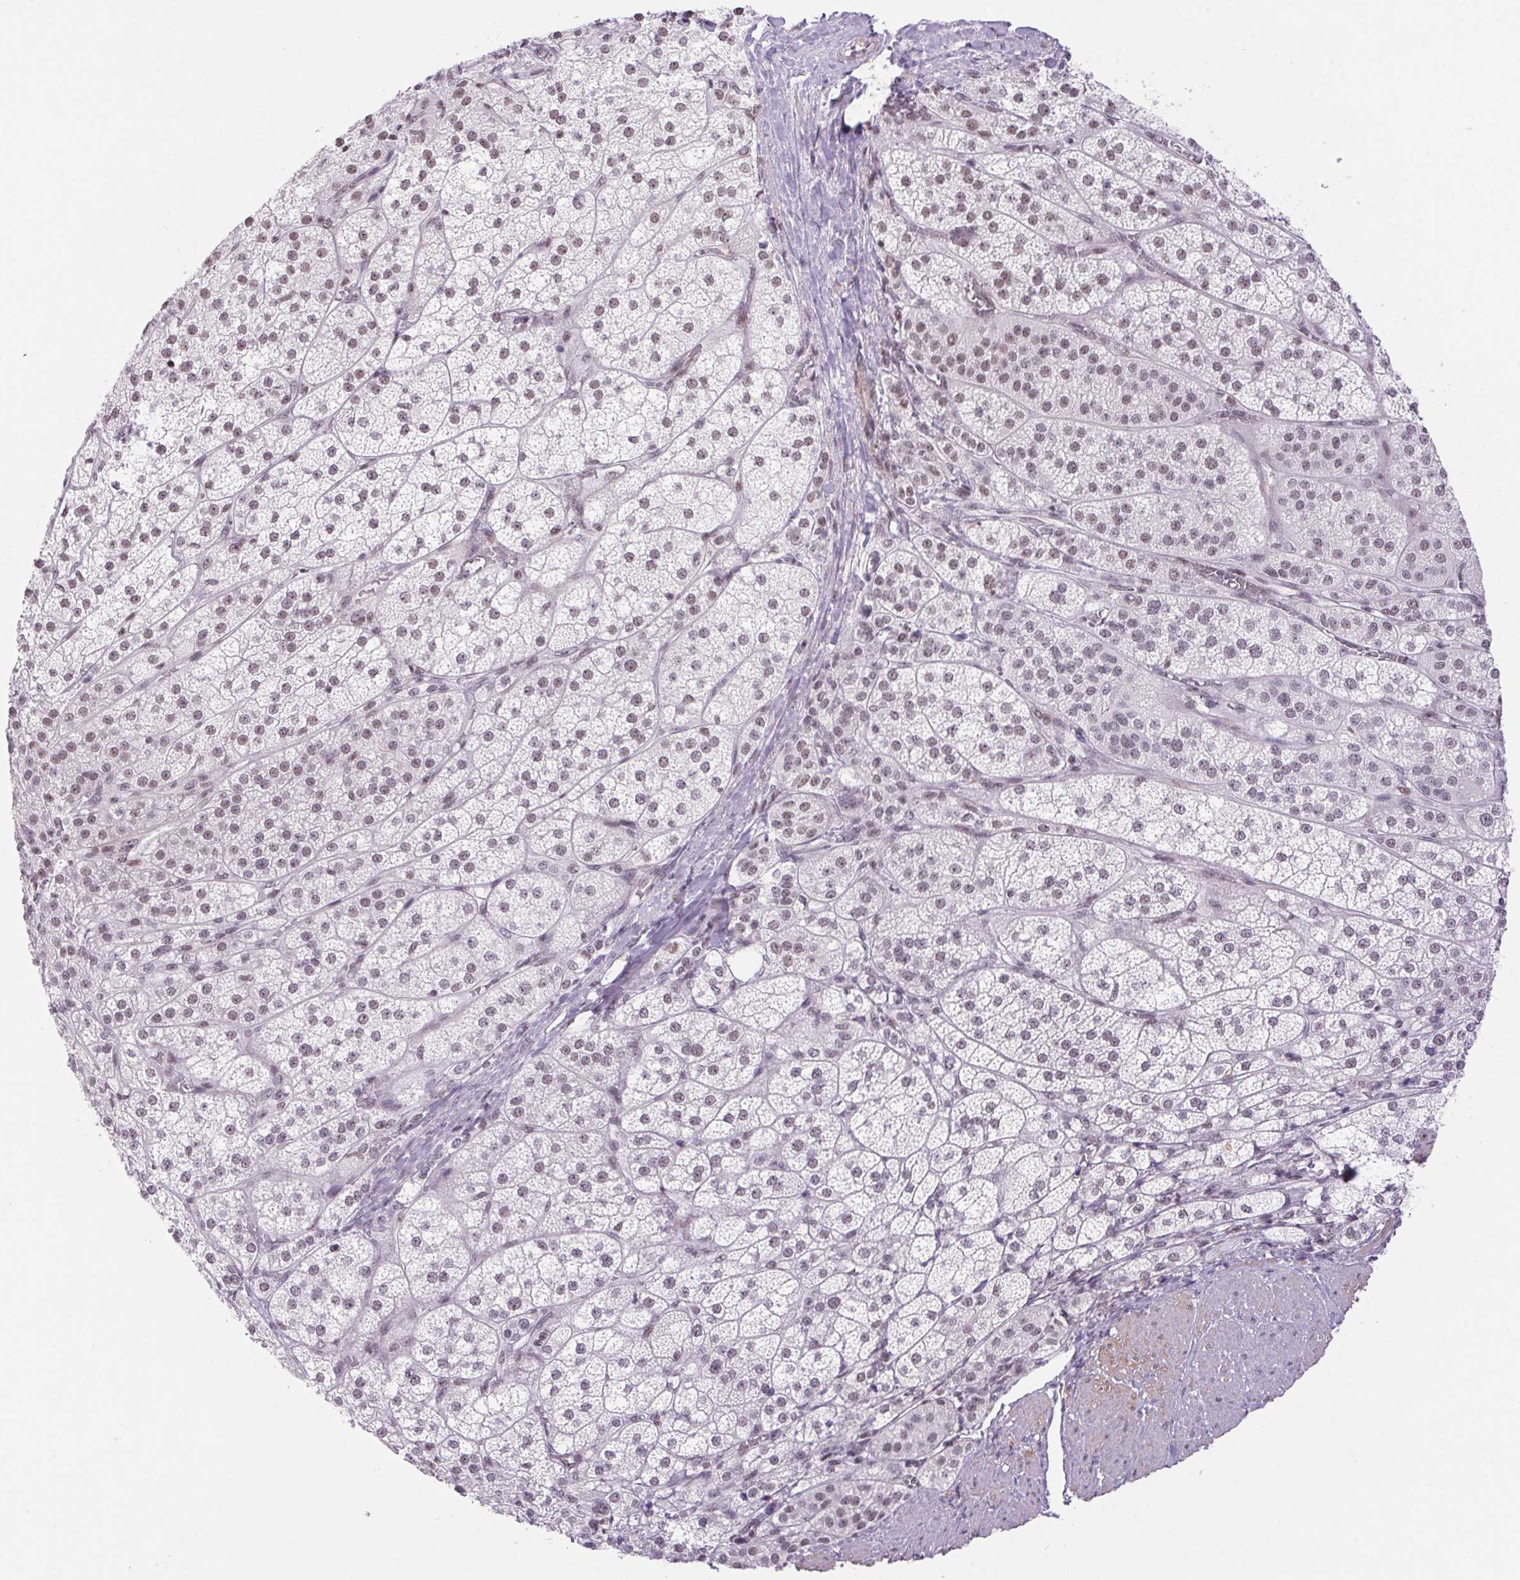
{"staining": {"intensity": "weak", "quantity": ">75%", "location": "nuclear"}, "tissue": "adrenal gland", "cell_type": "Glandular cells", "image_type": "normal", "snomed": [{"axis": "morphology", "description": "Normal tissue, NOS"}, {"axis": "topography", "description": "Adrenal gland"}], "caption": "Immunohistochemical staining of unremarkable human adrenal gland shows weak nuclear protein expression in about >75% of glandular cells.", "gene": "DDX17", "patient": {"sex": "female", "age": 60}}